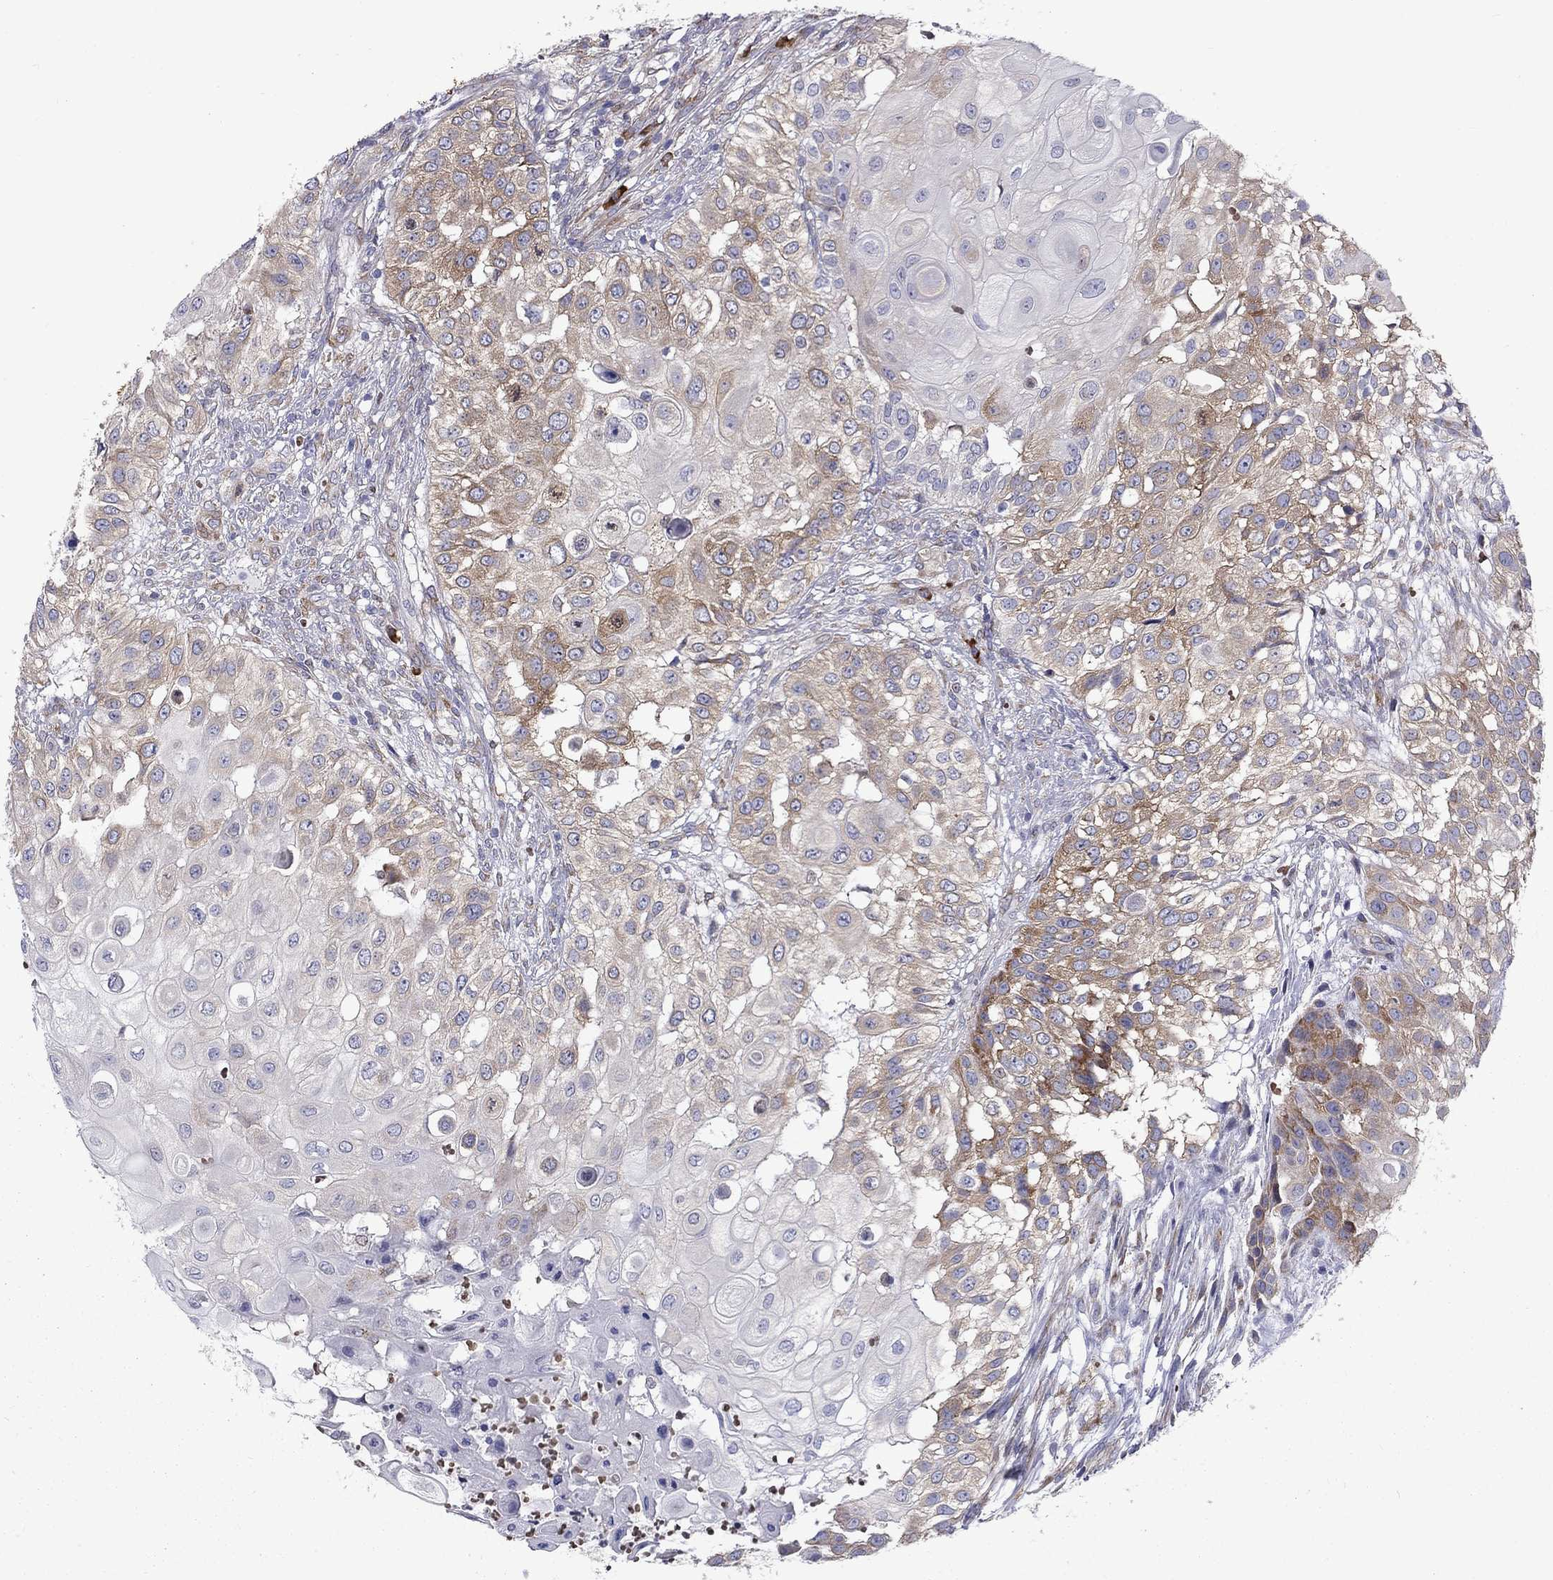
{"staining": {"intensity": "moderate", "quantity": "<25%", "location": "cytoplasmic/membranous"}, "tissue": "urothelial cancer", "cell_type": "Tumor cells", "image_type": "cancer", "snomed": [{"axis": "morphology", "description": "Urothelial carcinoma, High grade"}, {"axis": "topography", "description": "Urinary bladder"}], "caption": "The histopathology image exhibits immunohistochemical staining of urothelial cancer. There is moderate cytoplasmic/membranous positivity is identified in approximately <25% of tumor cells.", "gene": "PABPC4", "patient": {"sex": "female", "age": 79}}